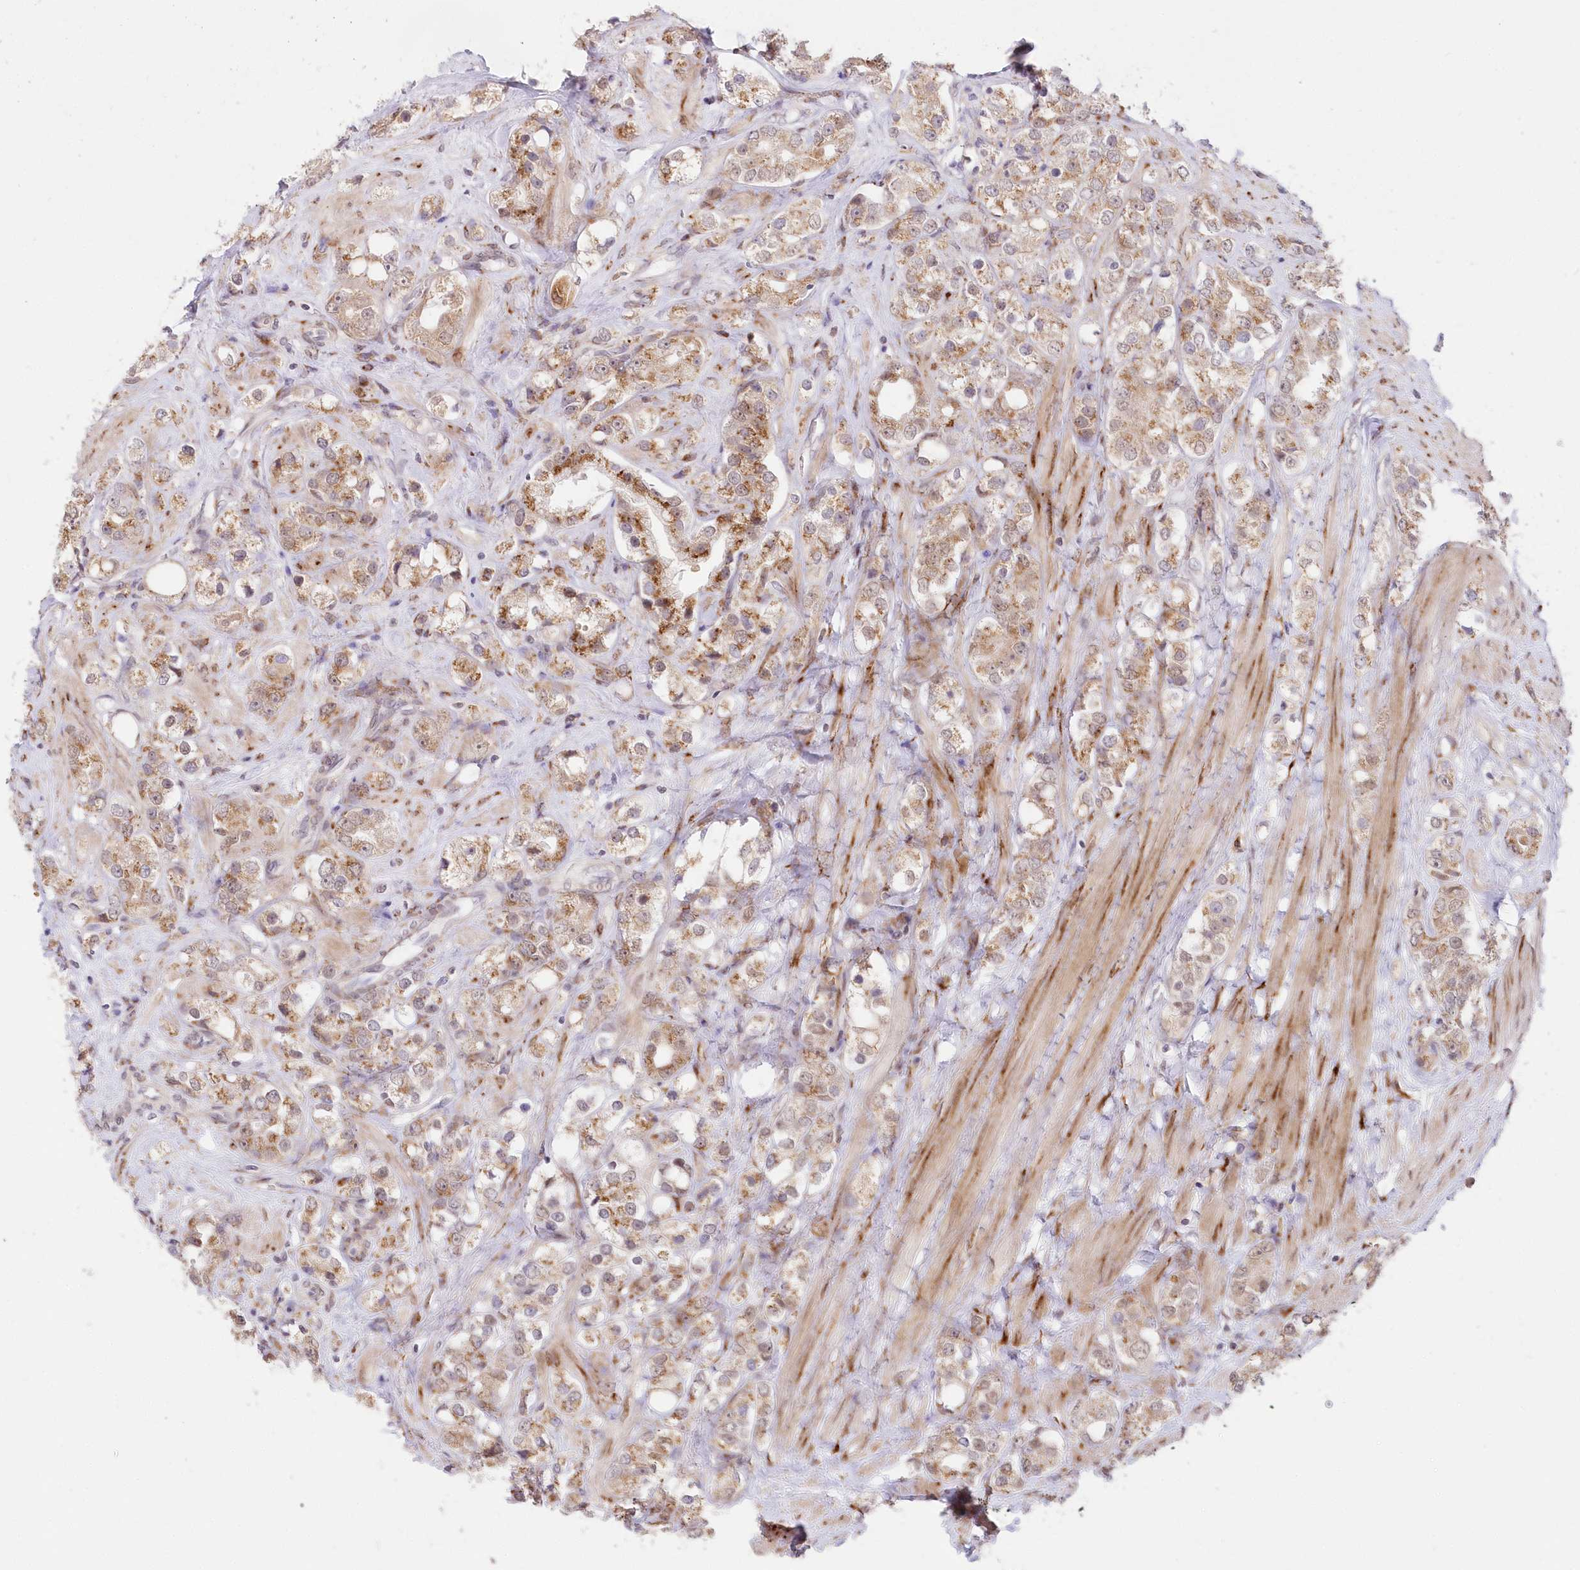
{"staining": {"intensity": "weak", "quantity": "25%-75%", "location": "cytoplasmic/membranous"}, "tissue": "prostate cancer", "cell_type": "Tumor cells", "image_type": "cancer", "snomed": [{"axis": "morphology", "description": "Adenocarcinoma, NOS"}, {"axis": "topography", "description": "Prostate"}], "caption": "Immunohistochemical staining of prostate cancer (adenocarcinoma) displays weak cytoplasmic/membranous protein staining in approximately 25%-75% of tumor cells.", "gene": "LDB1", "patient": {"sex": "male", "age": 79}}